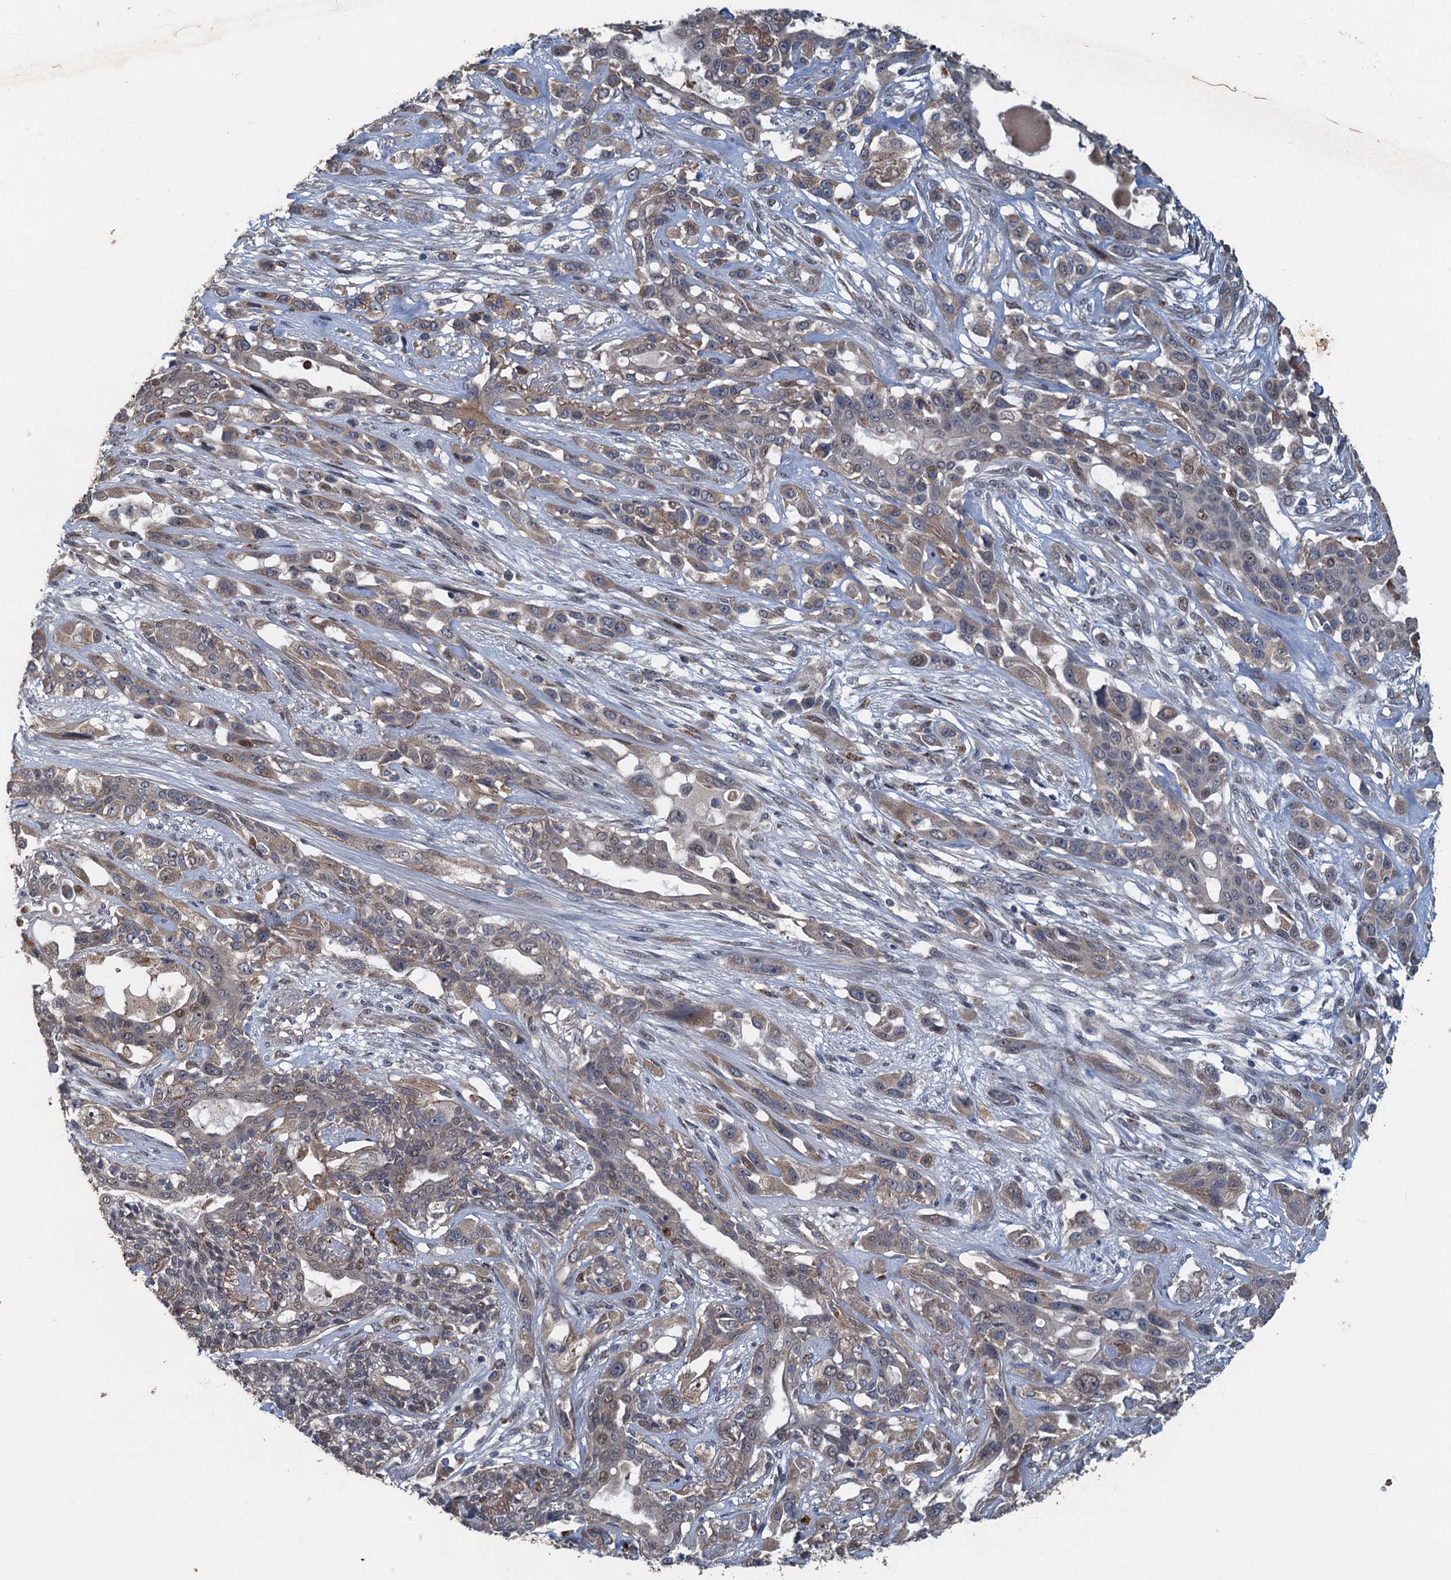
{"staining": {"intensity": "weak", "quantity": "25%-75%", "location": "cytoplasmic/membranous,nuclear"}, "tissue": "lung cancer", "cell_type": "Tumor cells", "image_type": "cancer", "snomed": [{"axis": "morphology", "description": "Squamous cell carcinoma, NOS"}, {"axis": "topography", "description": "Lung"}], "caption": "Human lung cancer stained with a protein marker shows weak staining in tumor cells.", "gene": "AGRN", "patient": {"sex": "female", "age": 70}}